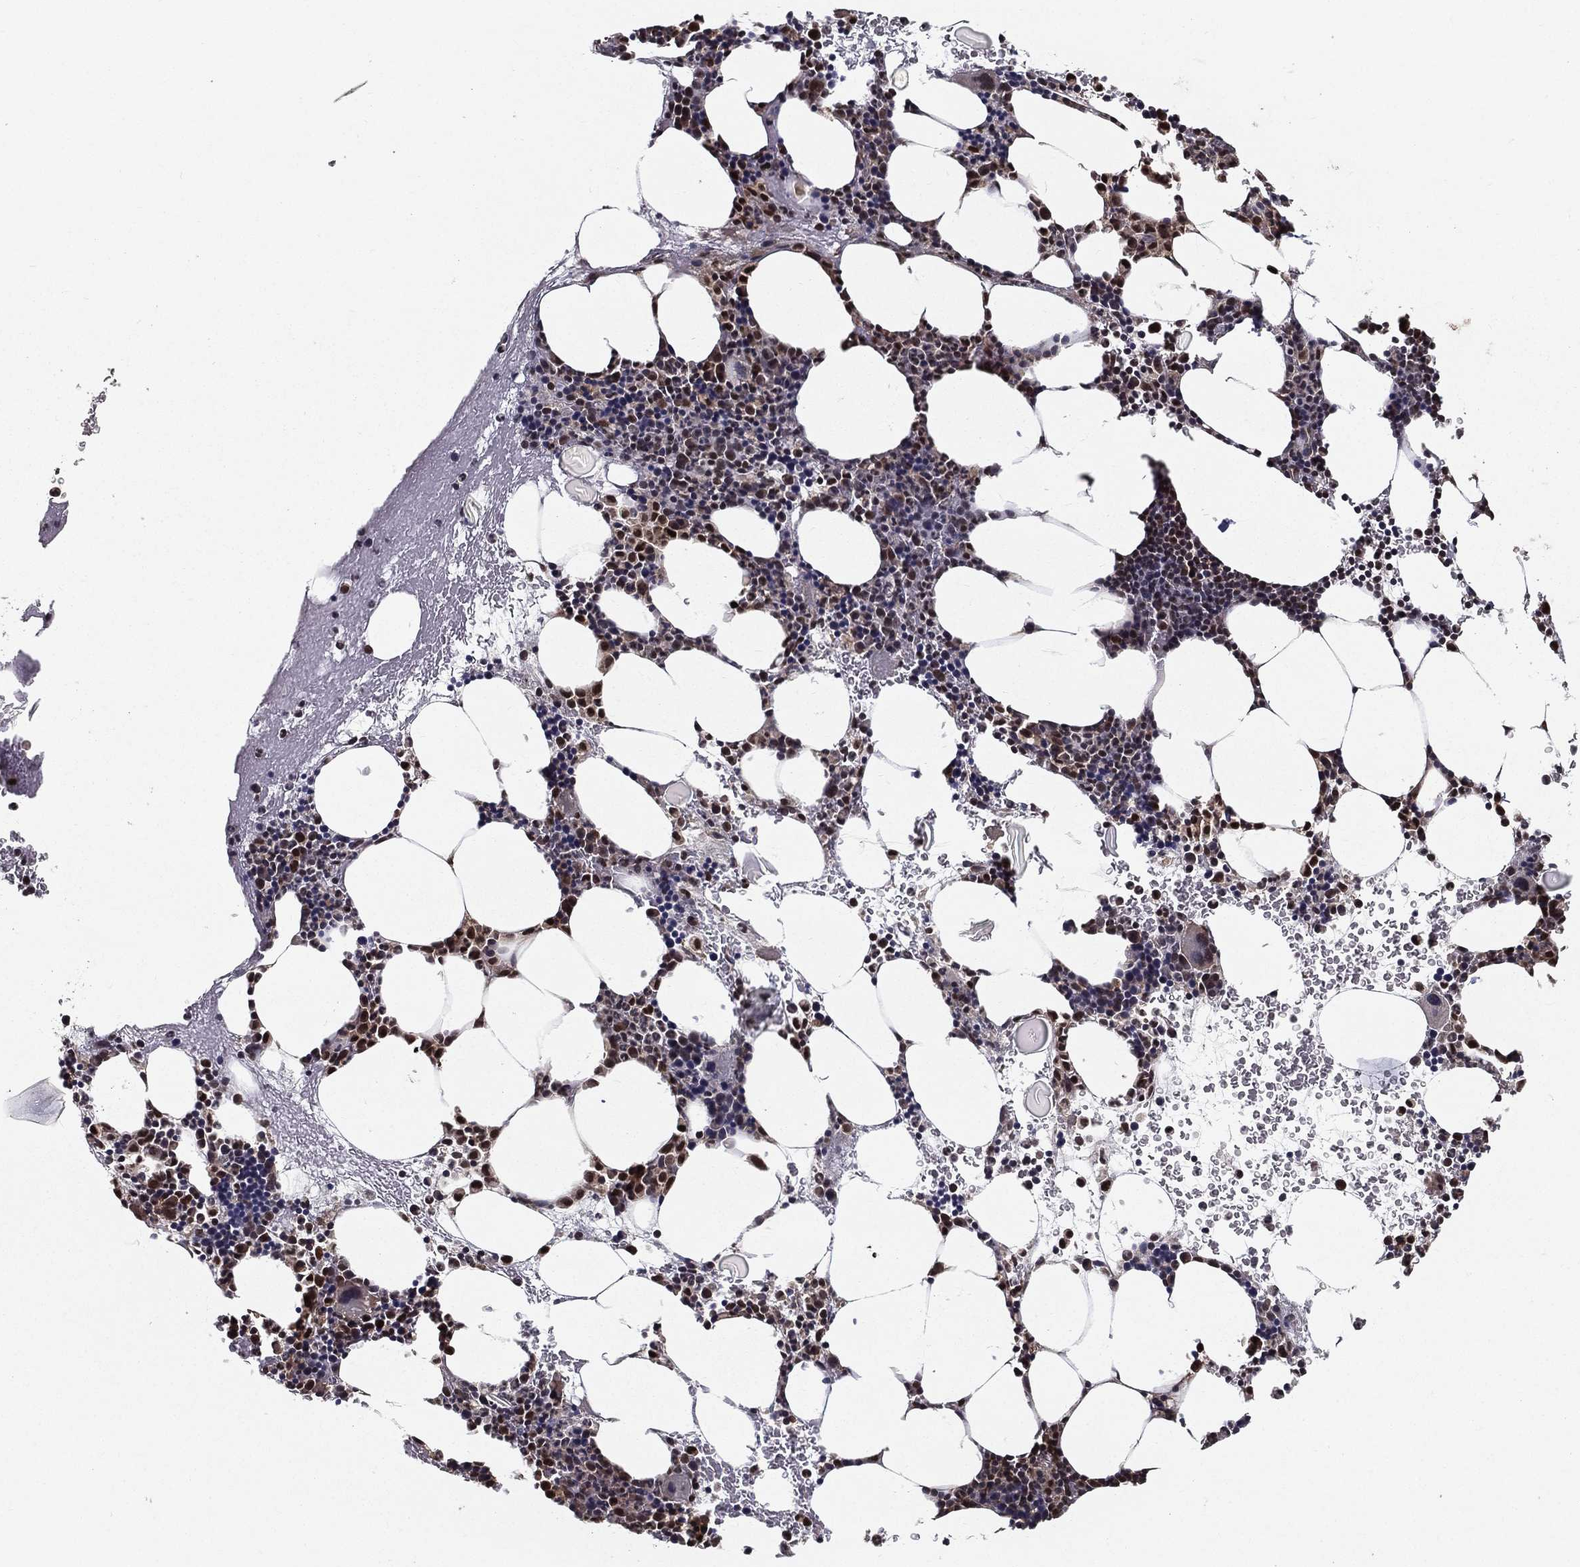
{"staining": {"intensity": "moderate", "quantity": "25%-75%", "location": "nuclear"}, "tissue": "bone marrow", "cell_type": "Hematopoietic cells", "image_type": "normal", "snomed": [{"axis": "morphology", "description": "Normal tissue, NOS"}, {"axis": "topography", "description": "Bone marrow"}], "caption": "Bone marrow stained with IHC shows moderate nuclear expression in about 25%-75% of hematopoietic cells.", "gene": "SLC6A6", "patient": {"sex": "female", "age": 79}}